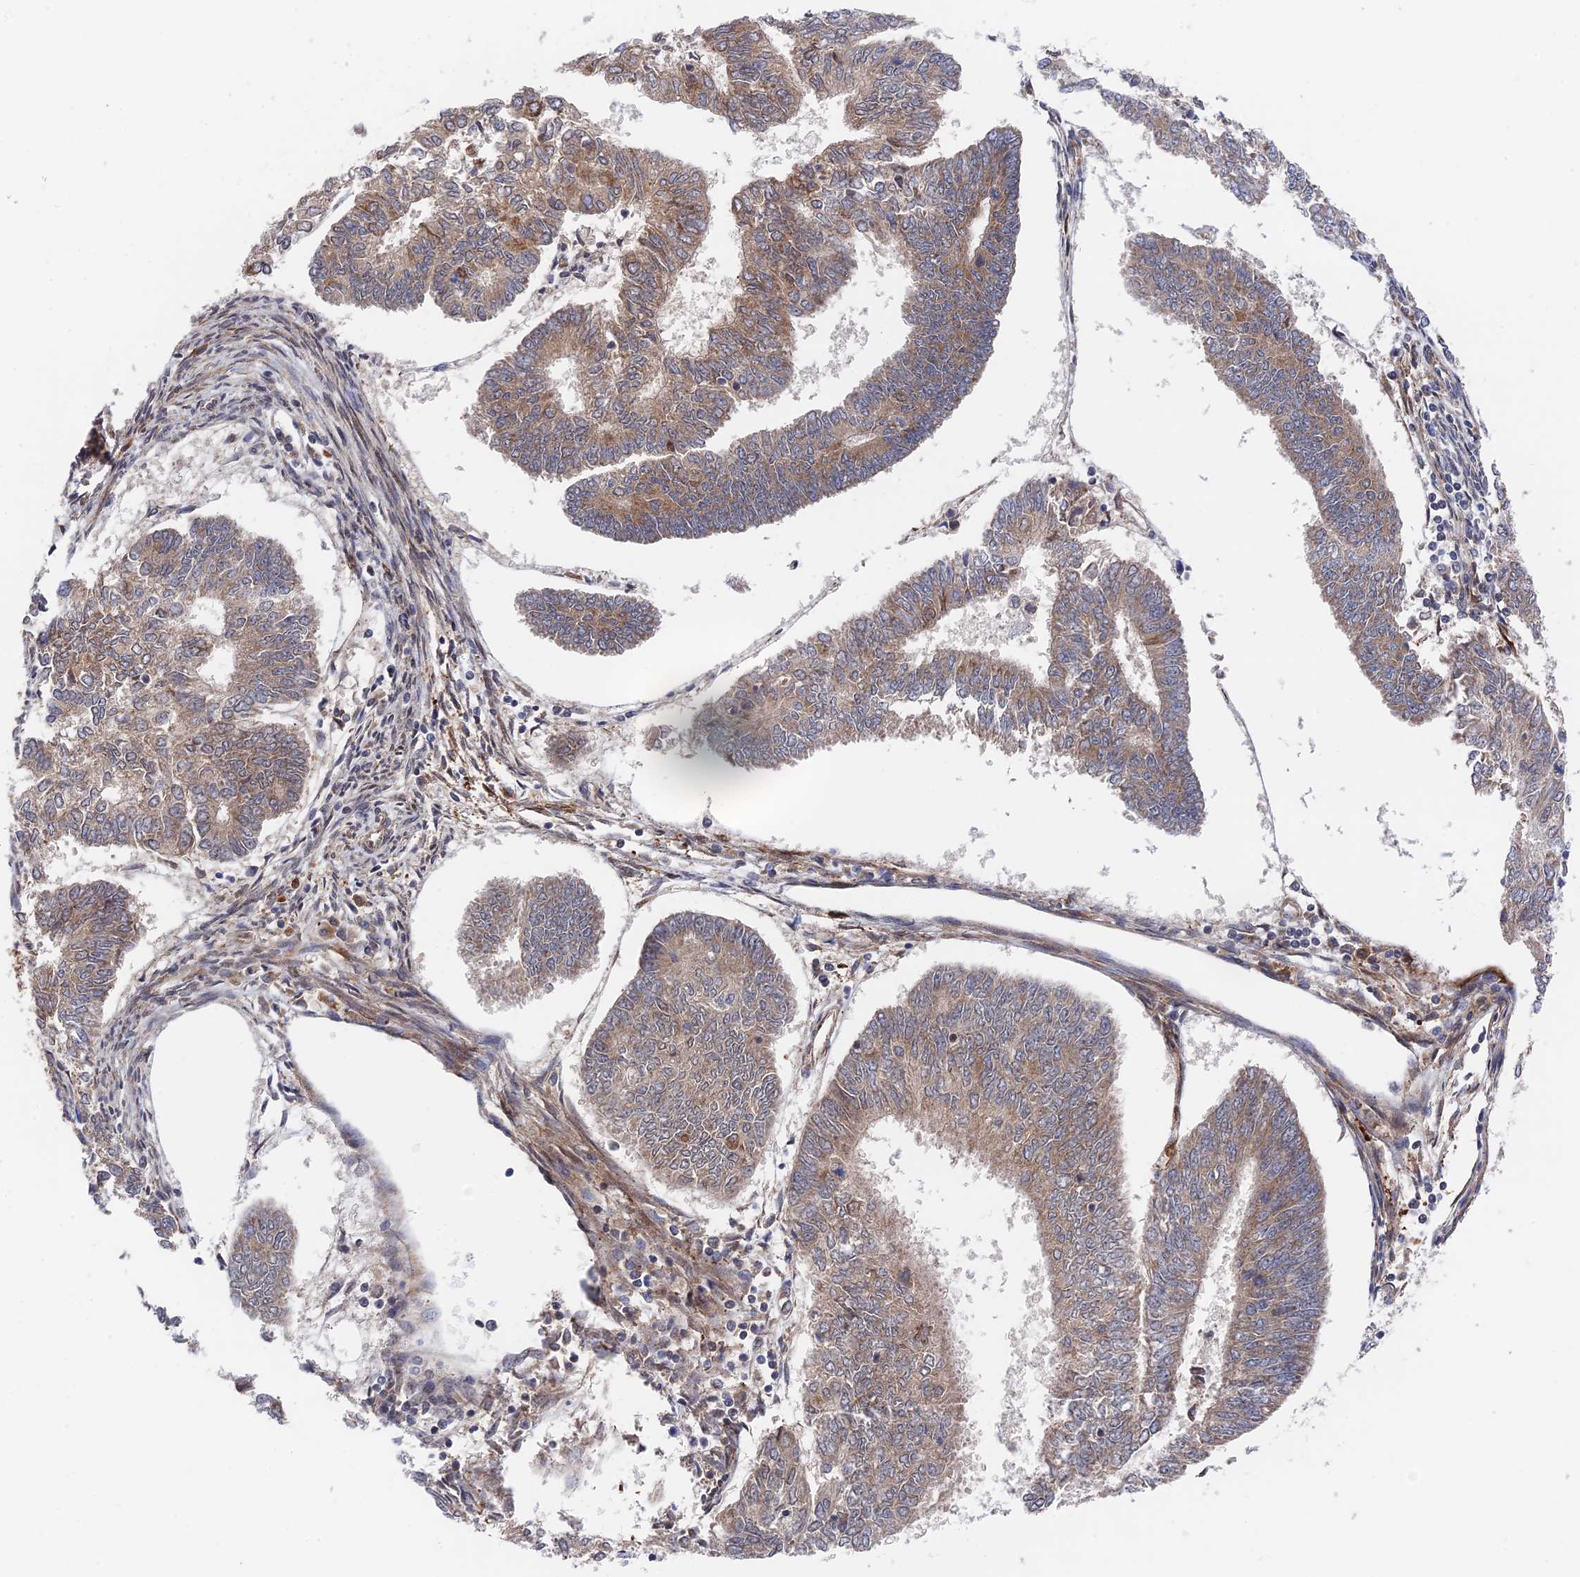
{"staining": {"intensity": "moderate", "quantity": ">75%", "location": "cytoplasmic/membranous"}, "tissue": "endometrial cancer", "cell_type": "Tumor cells", "image_type": "cancer", "snomed": [{"axis": "morphology", "description": "Adenocarcinoma, NOS"}, {"axis": "topography", "description": "Endometrium"}], "caption": "Protein staining of endometrial adenocarcinoma tissue displays moderate cytoplasmic/membranous staining in approximately >75% of tumor cells. (DAB IHC, brown staining for protein, blue staining for nuclei).", "gene": "ZNF320", "patient": {"sex": "female", "age": 68}}